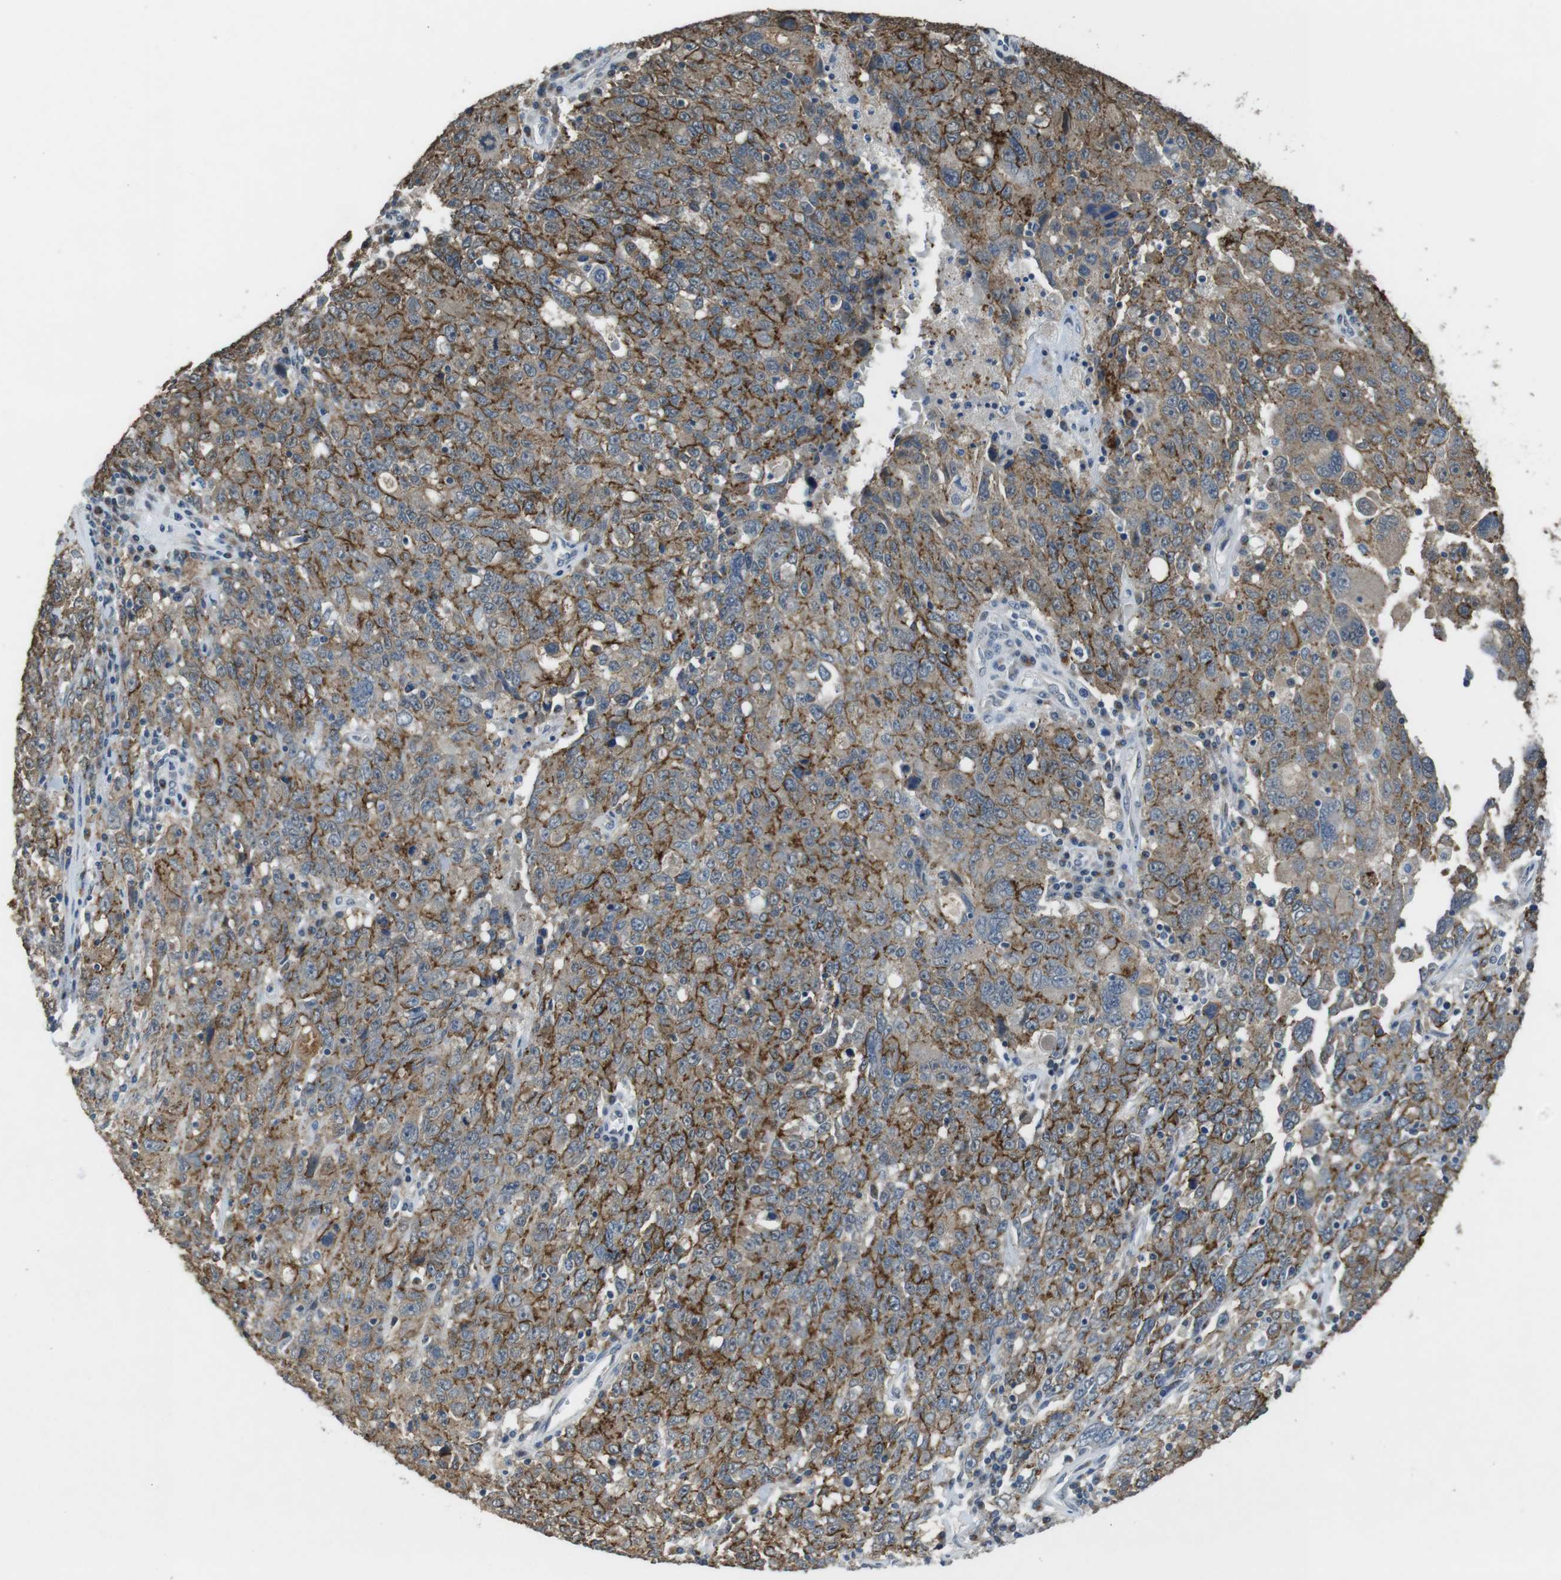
{"staining": {"intensity": "moderate", "quantity": ">75%", "location": "cytoplasmic/membranous"}, "tissue": "ovarian cancer", "cell_type": "Tumor cells", "image_type": "cancer", "snomed": [{"axis": "morphology", "description": "Carcinoma, endometroid"}, {"axis": "topography", "description": "Ovary"}], "caption": "A micrograph showing moderate cytoplasmic/membranous expression in about >75% of tumor cells in ovarian endometroid carcinoma, as visualized by brown immunohistochemical staining.", "gene": "CLDN7", "patient": {"sex": "female", "age": 62}}